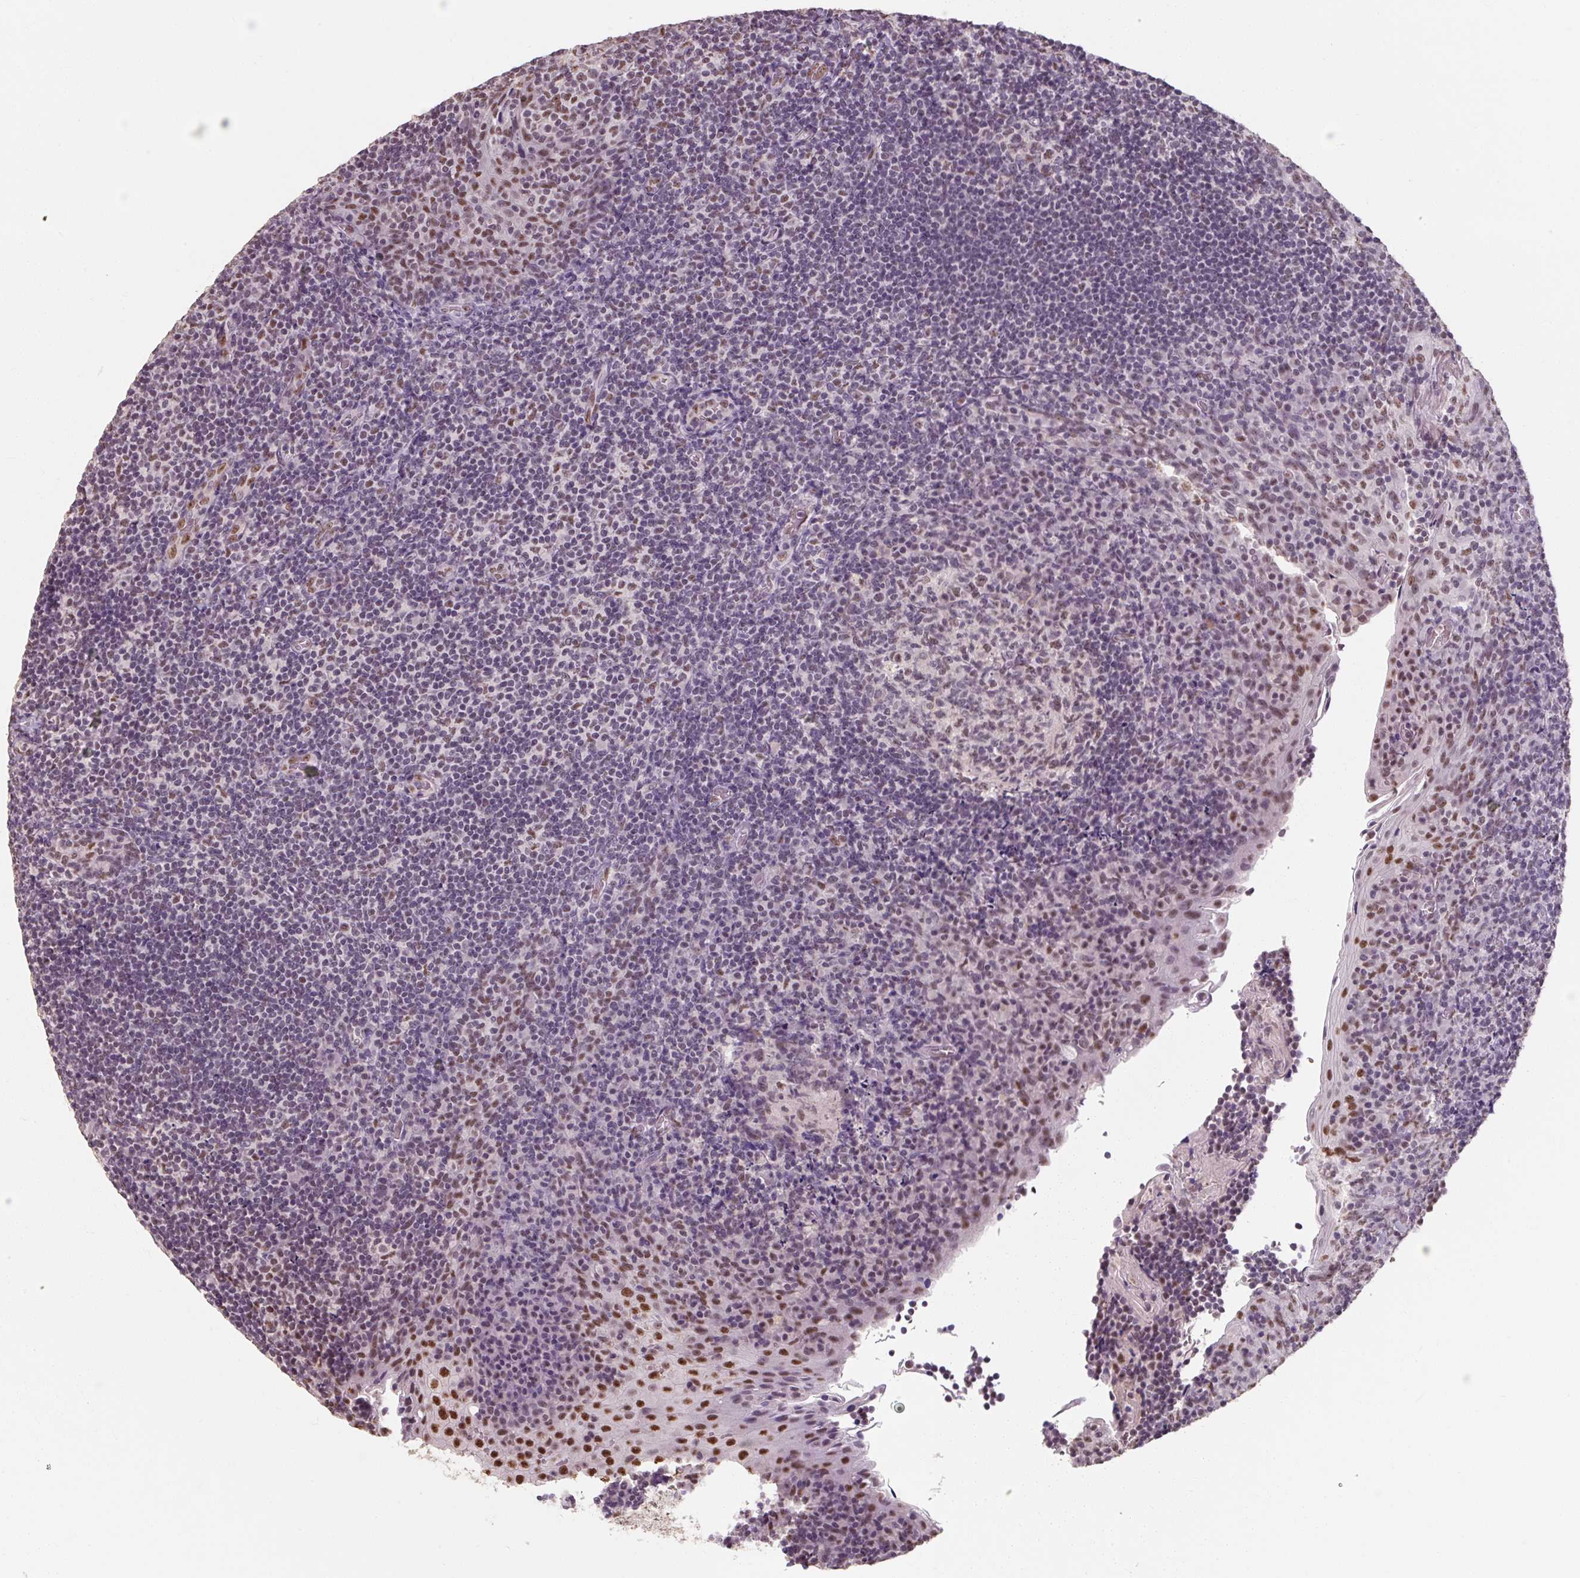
{"staining": {"intensity": "moderate", "quantity": "<25%", "location": "nuclear"}, "tissue": "tonsil", "cell_type": "Germinal center cells", "image_type": "normal", "snomed": [{"axis": "morphology", "description": "Normal tissue, NOS"}, {"axis": "topography", "description": "Tonsil"}], "caption": "Unremarkable tonsil was stained to show a protein in brown. There is low levels of moderate nuclear staining in about <25% of germinal center cells. The staining is performed using DAB brown chromogen to label protein expression. The nuclei are counter-stained blue using hematoxylin.", "gene": "ENSG00000291316", "patient": {"sex": "male", "age": 17}}